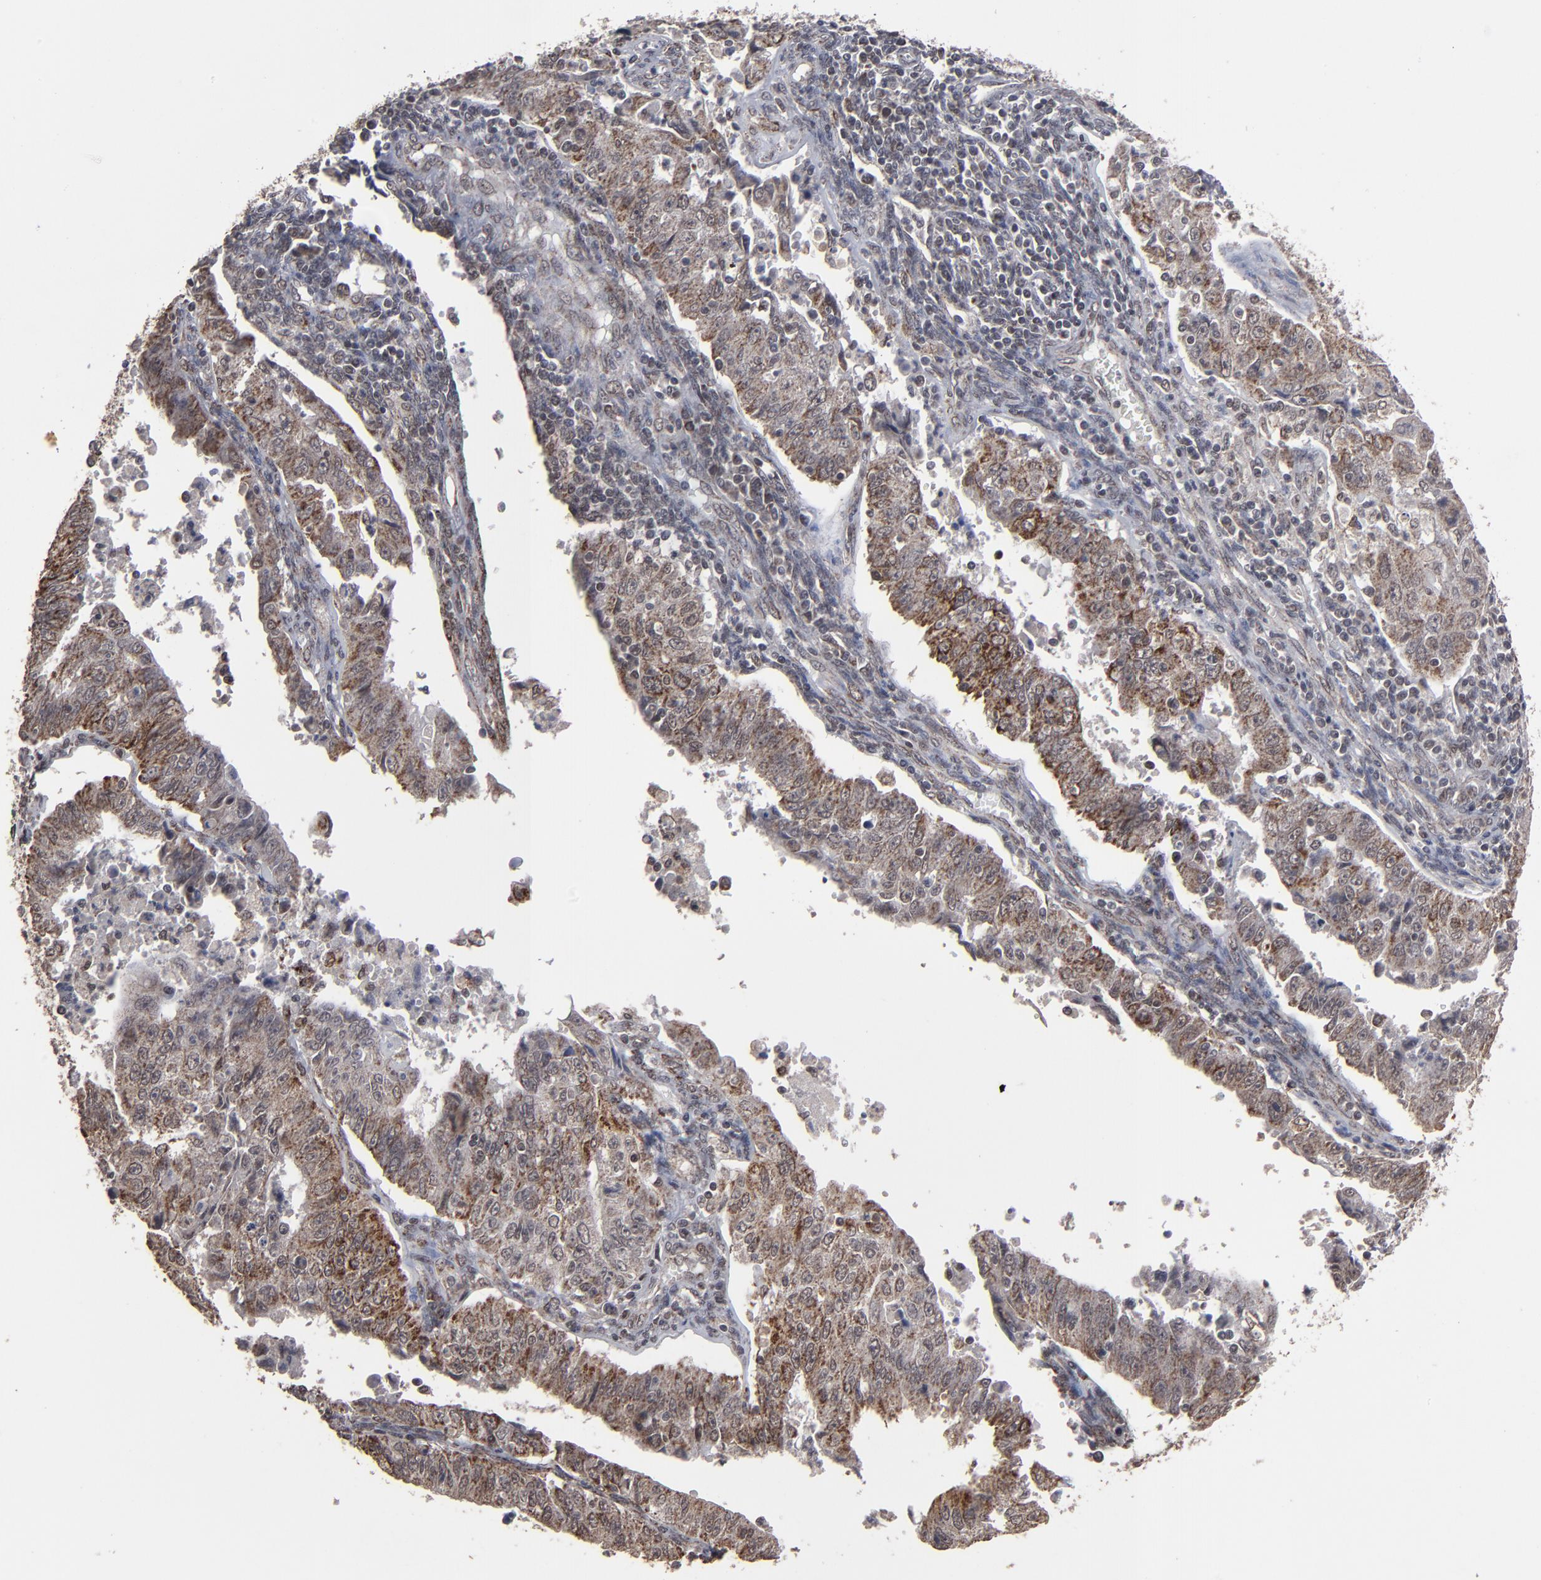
{"staining": {"intensity": "moderate", "quantity": ">75%", "location": "cytoplasmic/membranous"}, "tissue": "endometrial cancer", "cell_type": "Tumor cells", "image_type": "cancer", "snomed": [{"axis": "morphology", "description": "Adenocarcinoma, NOS"}, {"axis": "topography", "description": "Endometrium"}], "caption": "Adenocarcinoma (endometrial) was stained to show a protein in brown. There is medium levels of moderate cytoplasmic/membranous expression in approximately >75% of tumor cells.", "gene": "BNIP3", "patient": {"sex": "female", "age": 42}}